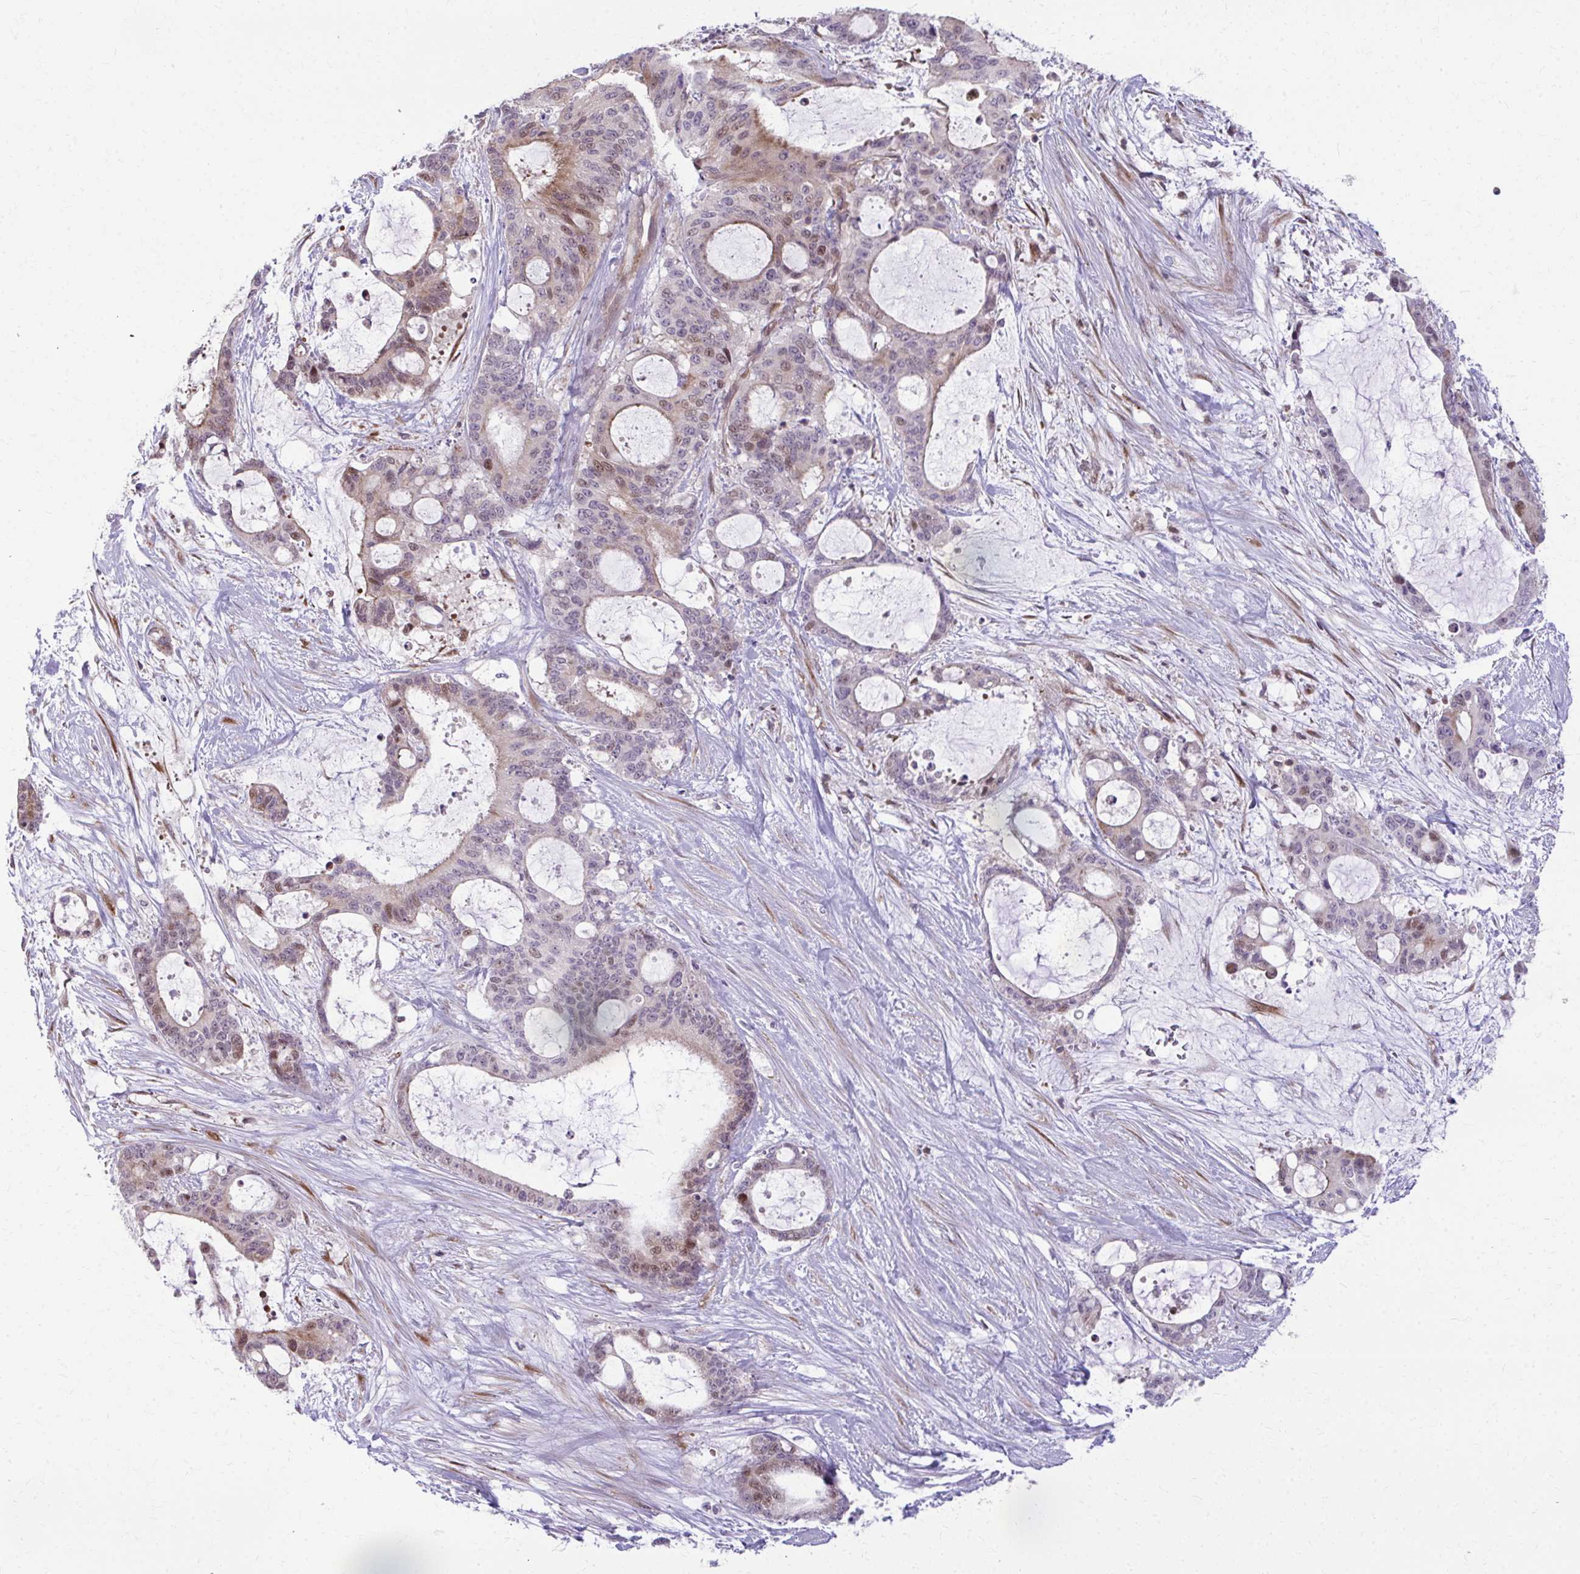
{"staining": {"intensity": "weak", "quantity": "25%-75%", "location": "cytoplasmic/membranous,nuclear"}, "tissue": "liver cancer", "cell_type": "Tumor cells", "image_type": "cancer", "snomed": [{"axis": "morphology", "description": "Normal tissue, NOS"}, {"axis": "morphology", "description": "Cholangiocarcinoma"}, {"axis": "topography", "description": "Liver"}, {"axis": "topography", "description": "Peripheral nerve tissue"}], "caption": "Brown immunohistochemical staining in human cholangiocarcinoma (liver) reveals weak cytoplasmic/membranous and nuclear positivity in approximately 25%-75% of tumor cells.", "gene": "MAF1", "patient": {"sex": "female", "age": 73}}